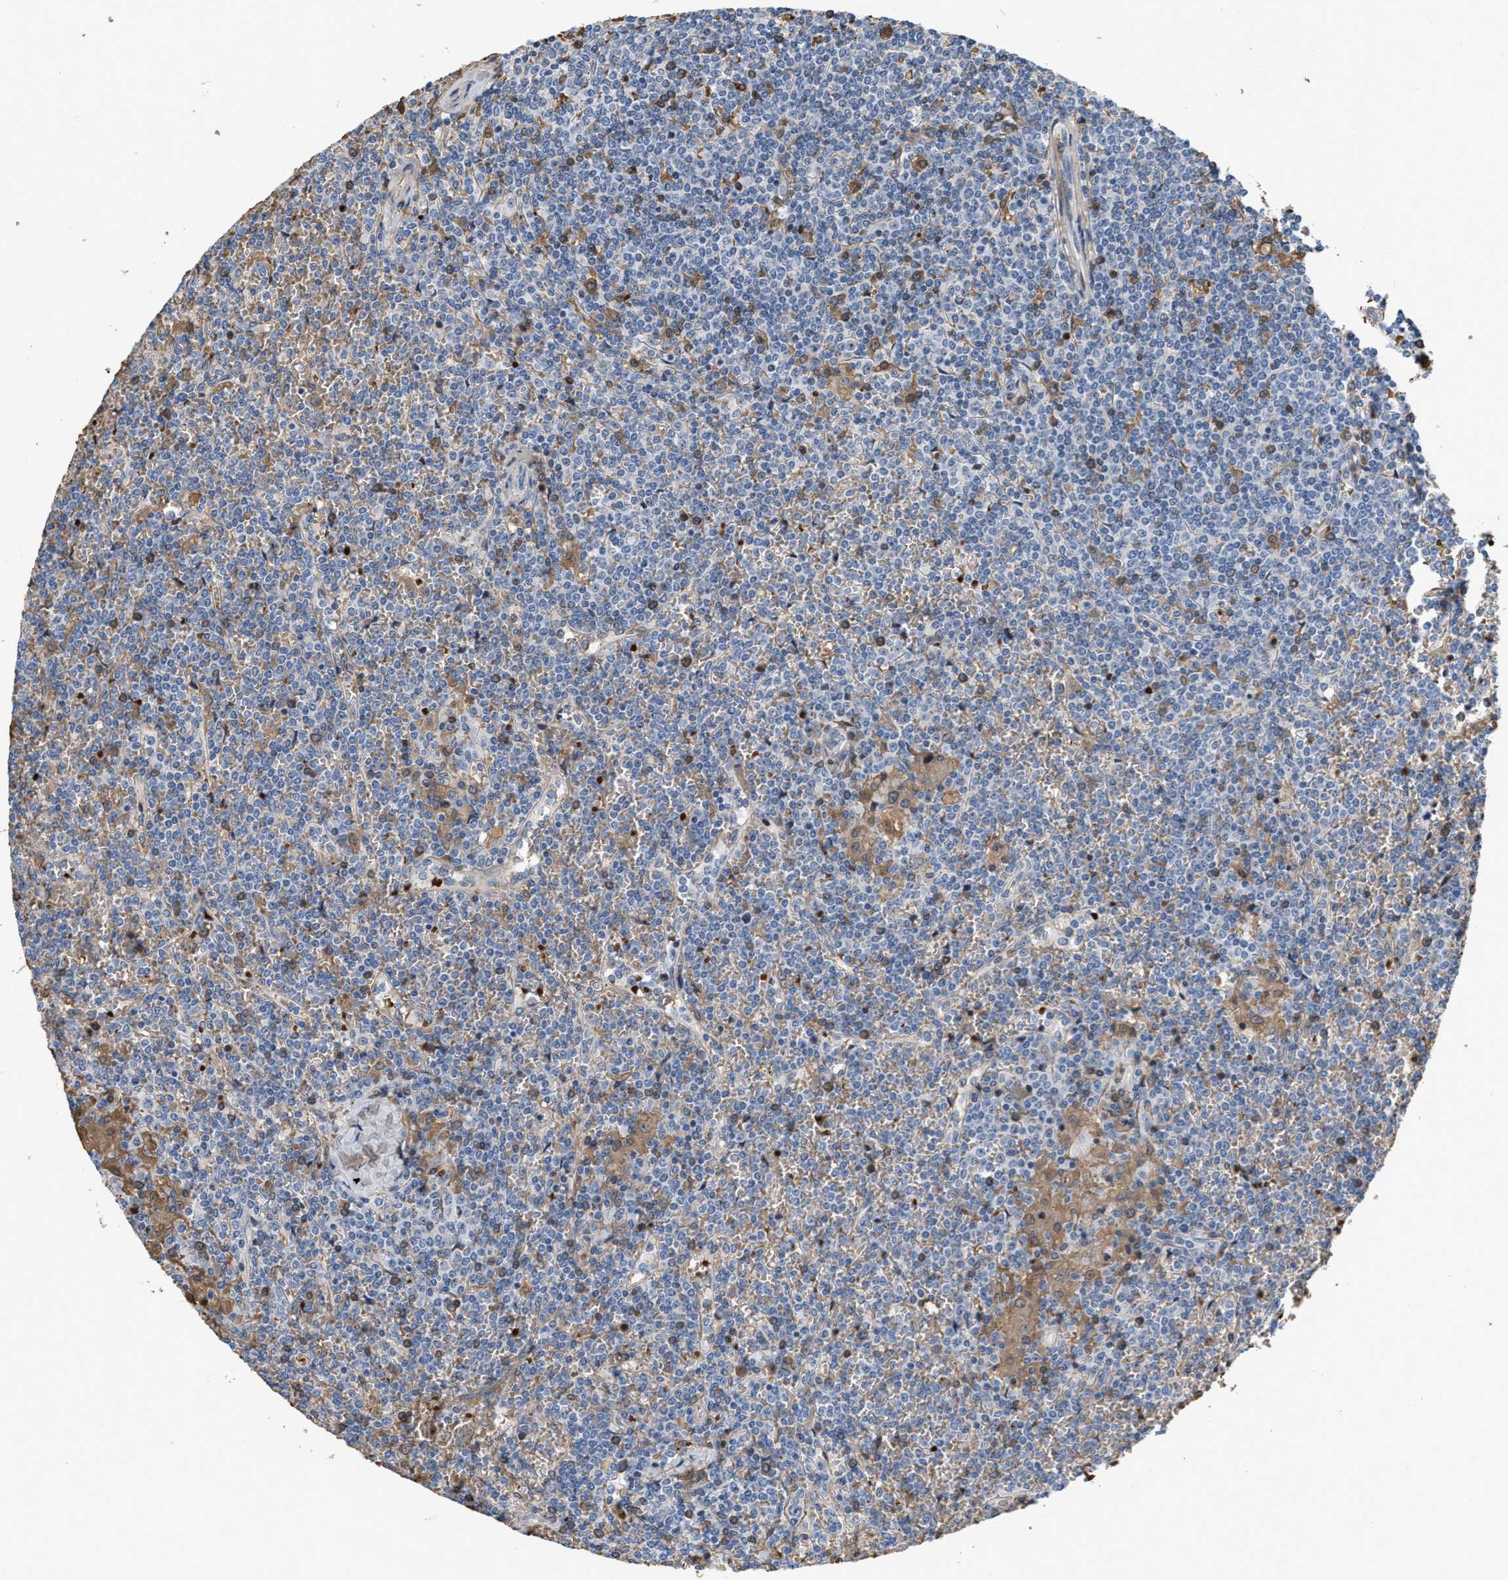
{"staining": {"intensity": "weak", "quantity": "<25%", "location": "nuclear"}, "tissue": "lymphoma", "cell_type": "Tumor cells", "image_type": "cancer", "snomed": [{"axis": "morphology", "description": "Malignant lymphoma, non-Hodgkin's type, Low grade"}, {"axis": "topography", "description": "Spleen"}], "caption": "Immunohistochemistry (IHC) micrograph of neoplastic tissue: human lymphoma stained with DAB (3,3'-diaminobenzidine) exhibits no significant protein expression in tumor cells.", "gene": "POLR1F", "patient": {"sex": "female", "age": 19}}